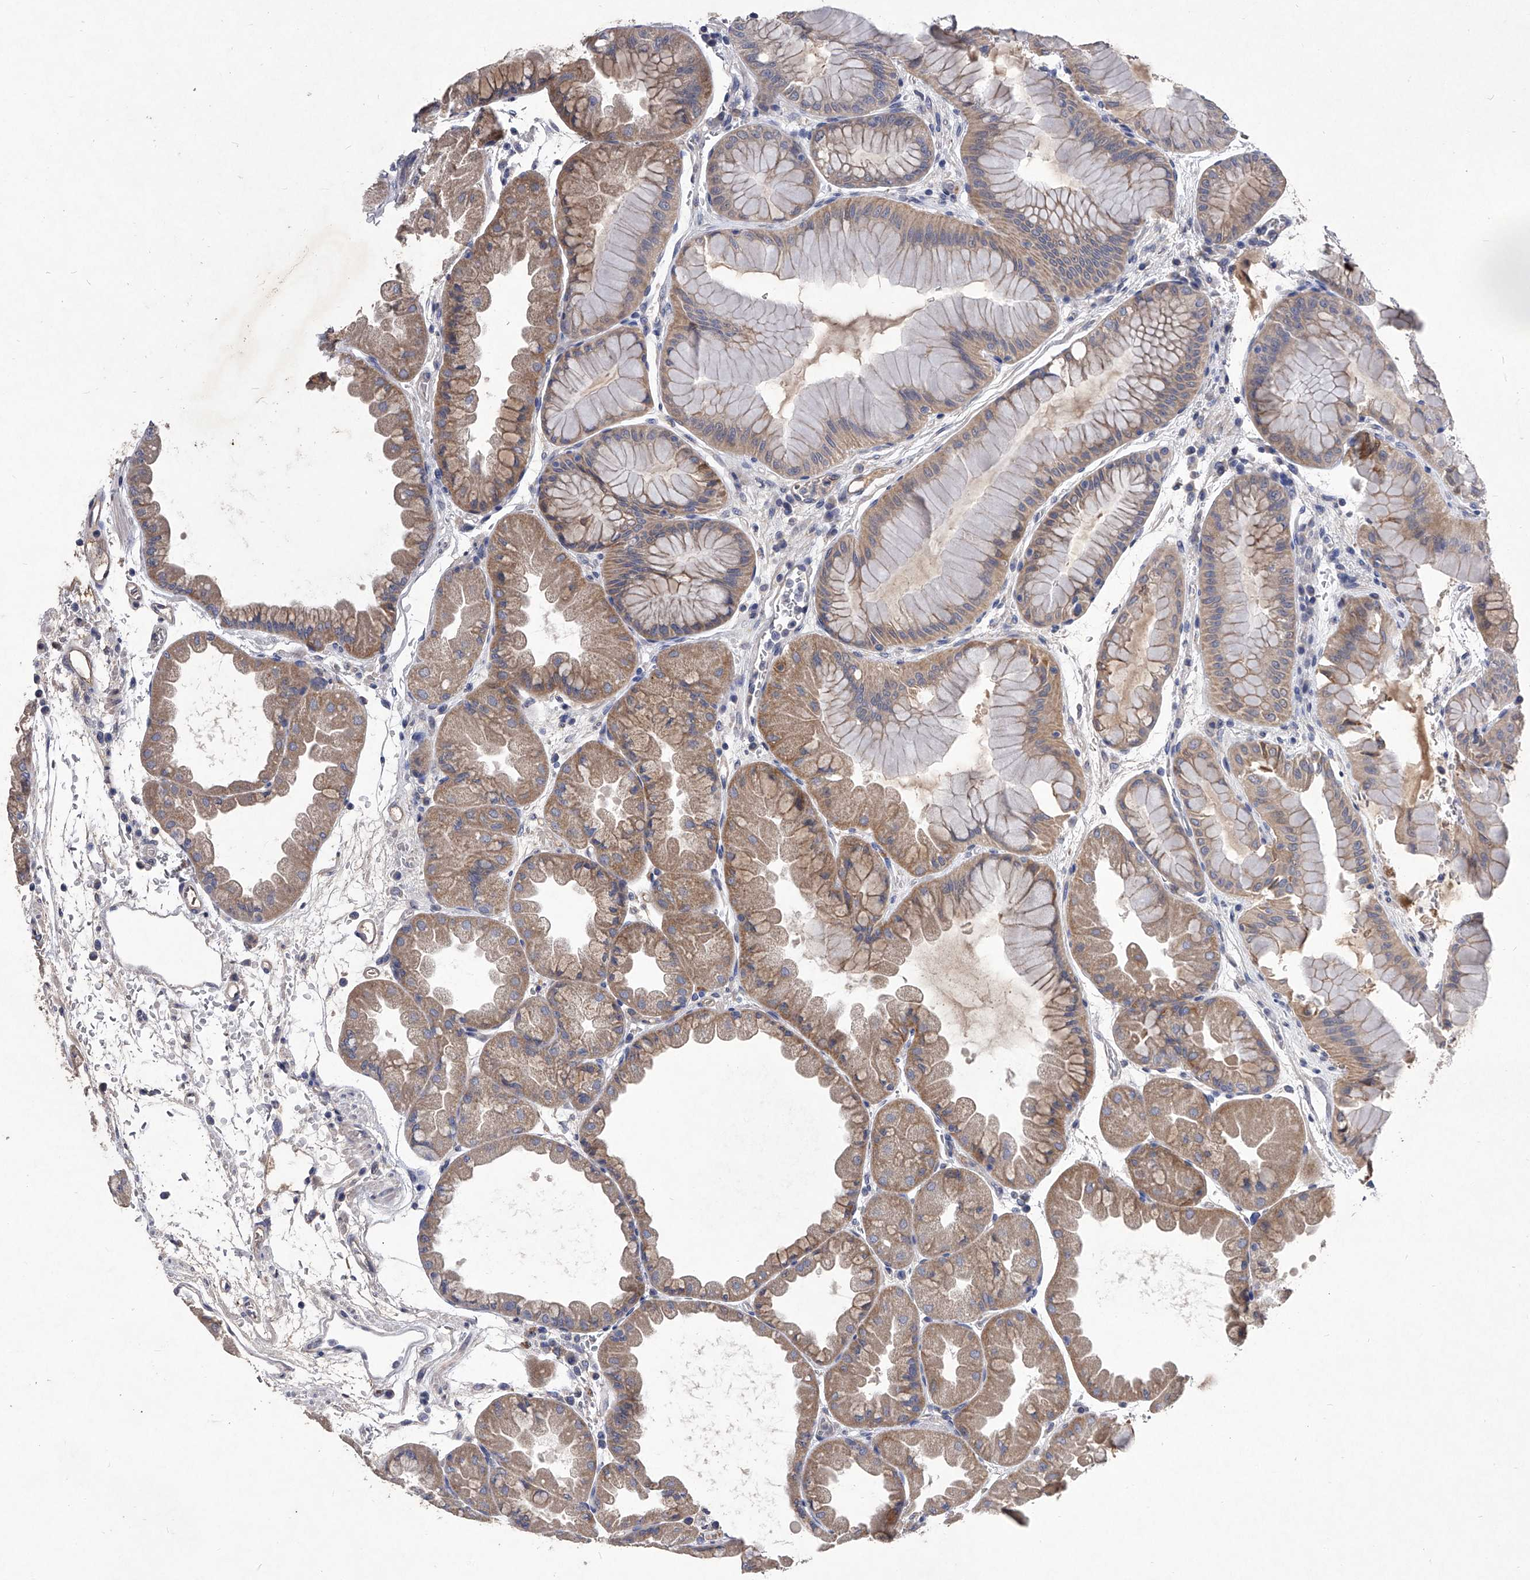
{"staining": {"intensity": "weak", "quantity": ">75%", "location": "cytoplasmic/membranous"}, "tissue": "stomach", "cell_type": "Glandular cells", "image_type": "normal", "snomed": [{"axis": "morphology", "description": "Normal tissue, NOS"}, {"axis": "topography", "description": "Stomach, upper"}], "caption": "Glandular cells reveal low levels of weak cytoplasmic/membranous expression in about >75% of cells in unremarkable stomach. Immunohistochemistry stains the protein of interest in brown and the nuclei are stained blue.", "gene": "C5", "patient": {"sex": "male", "age": 47}}